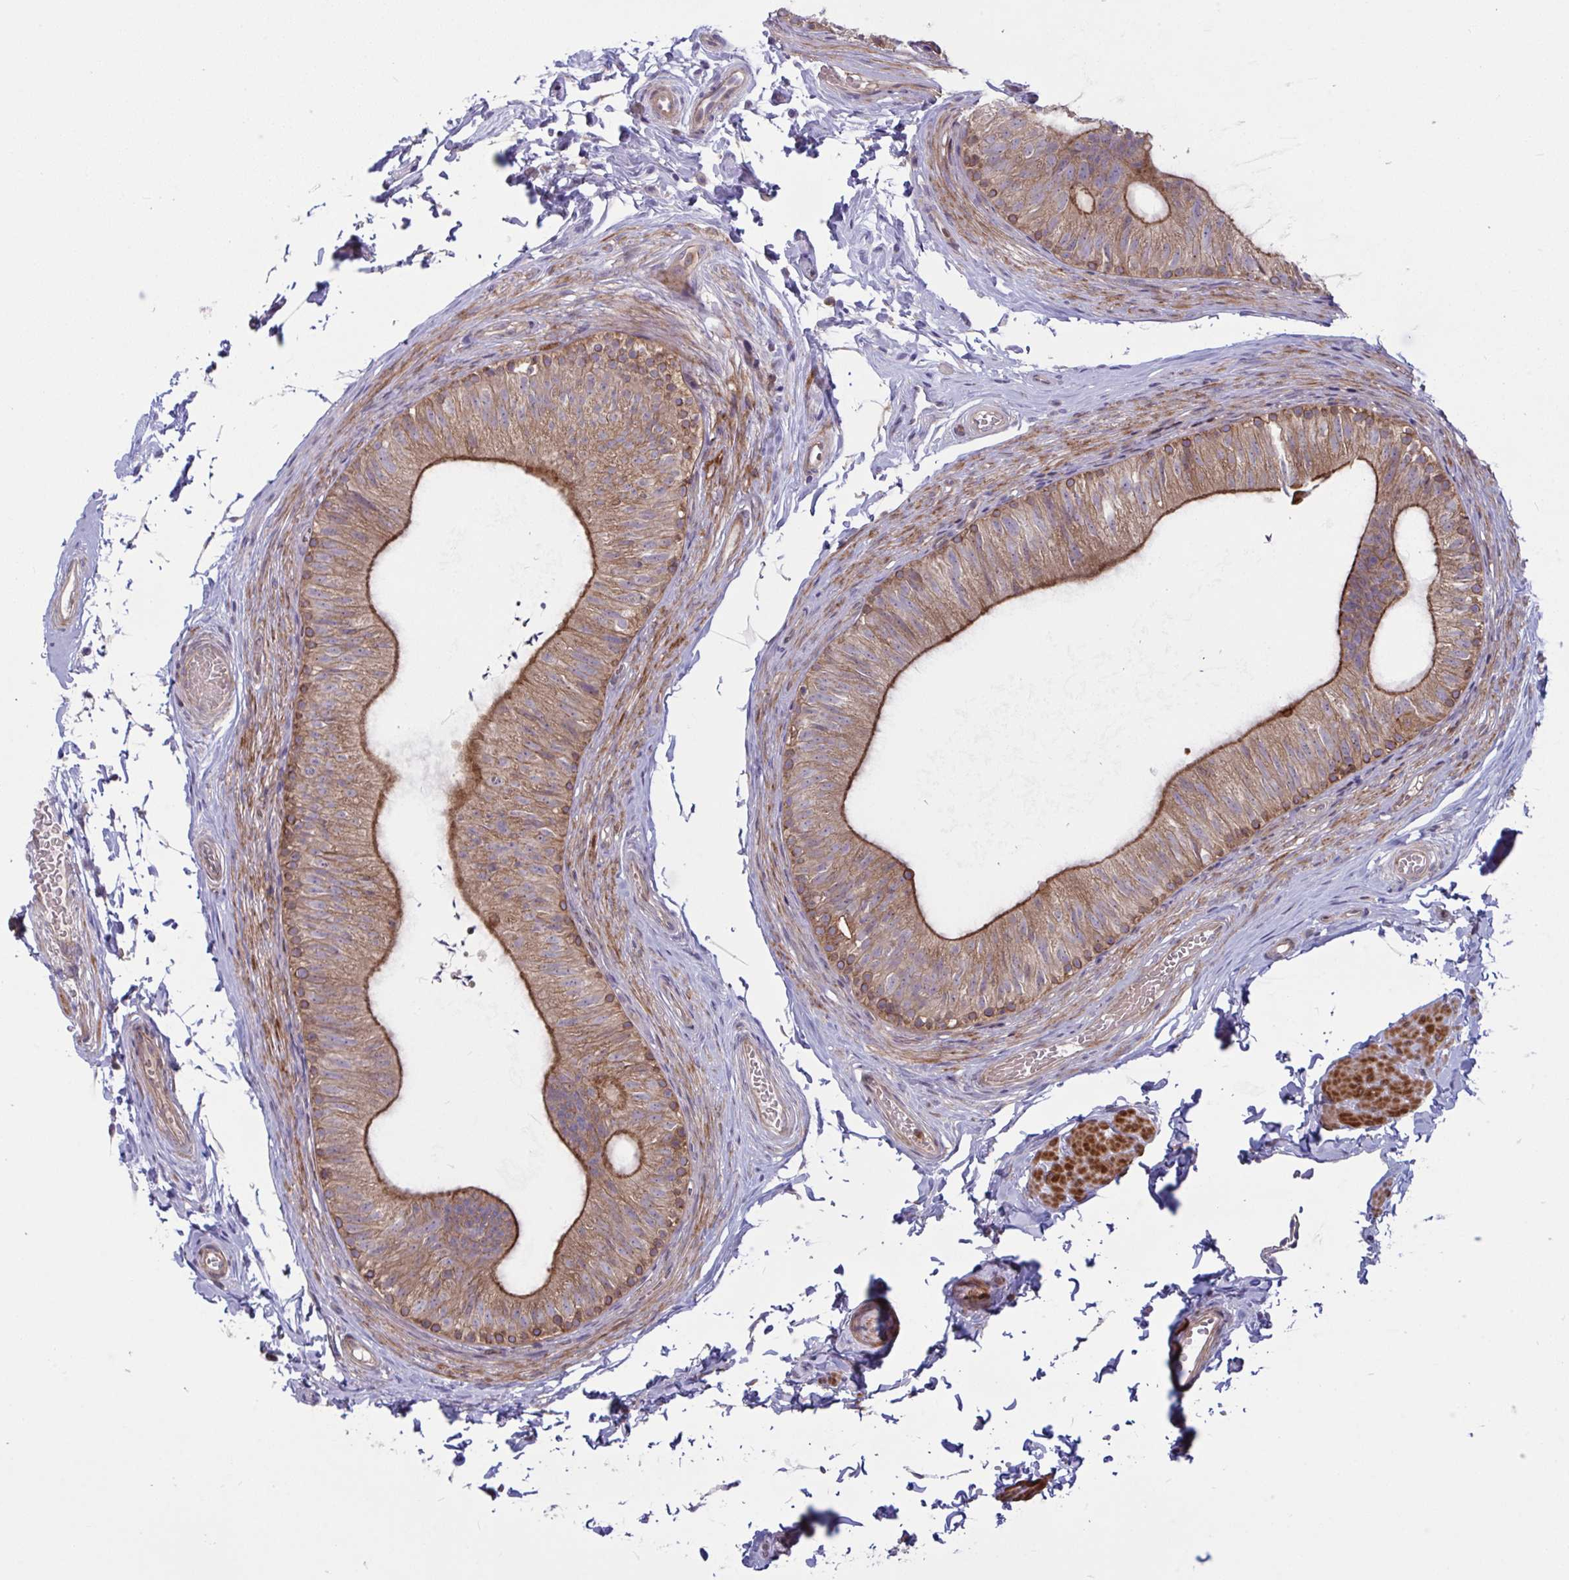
{"staining": {"intensity": "moderate", "quantity": ">75%", "location": "cytoplasmic/membranous"}, "tissue": "epididymis", "cell_type": "Glandular cells", "image_type": "normal", "snomed": [{"axis": "morphology", "description": "Normal tissue, NOS"}, {"axis": "topography", "description": "Epididymis, spermatic cord, NOS"}, {"axis": "topography", "description": "Epididymis"}, {"axis": "topography", "description": "Peripheral nerve tissue"}], "caption": "Unremarkable epididymis demonstrates moderate cytoplasmic/membranous positivity in about >75% of glandular cells.", "gene": "TANK", "patient": {"sex": "male", "age": 29}}